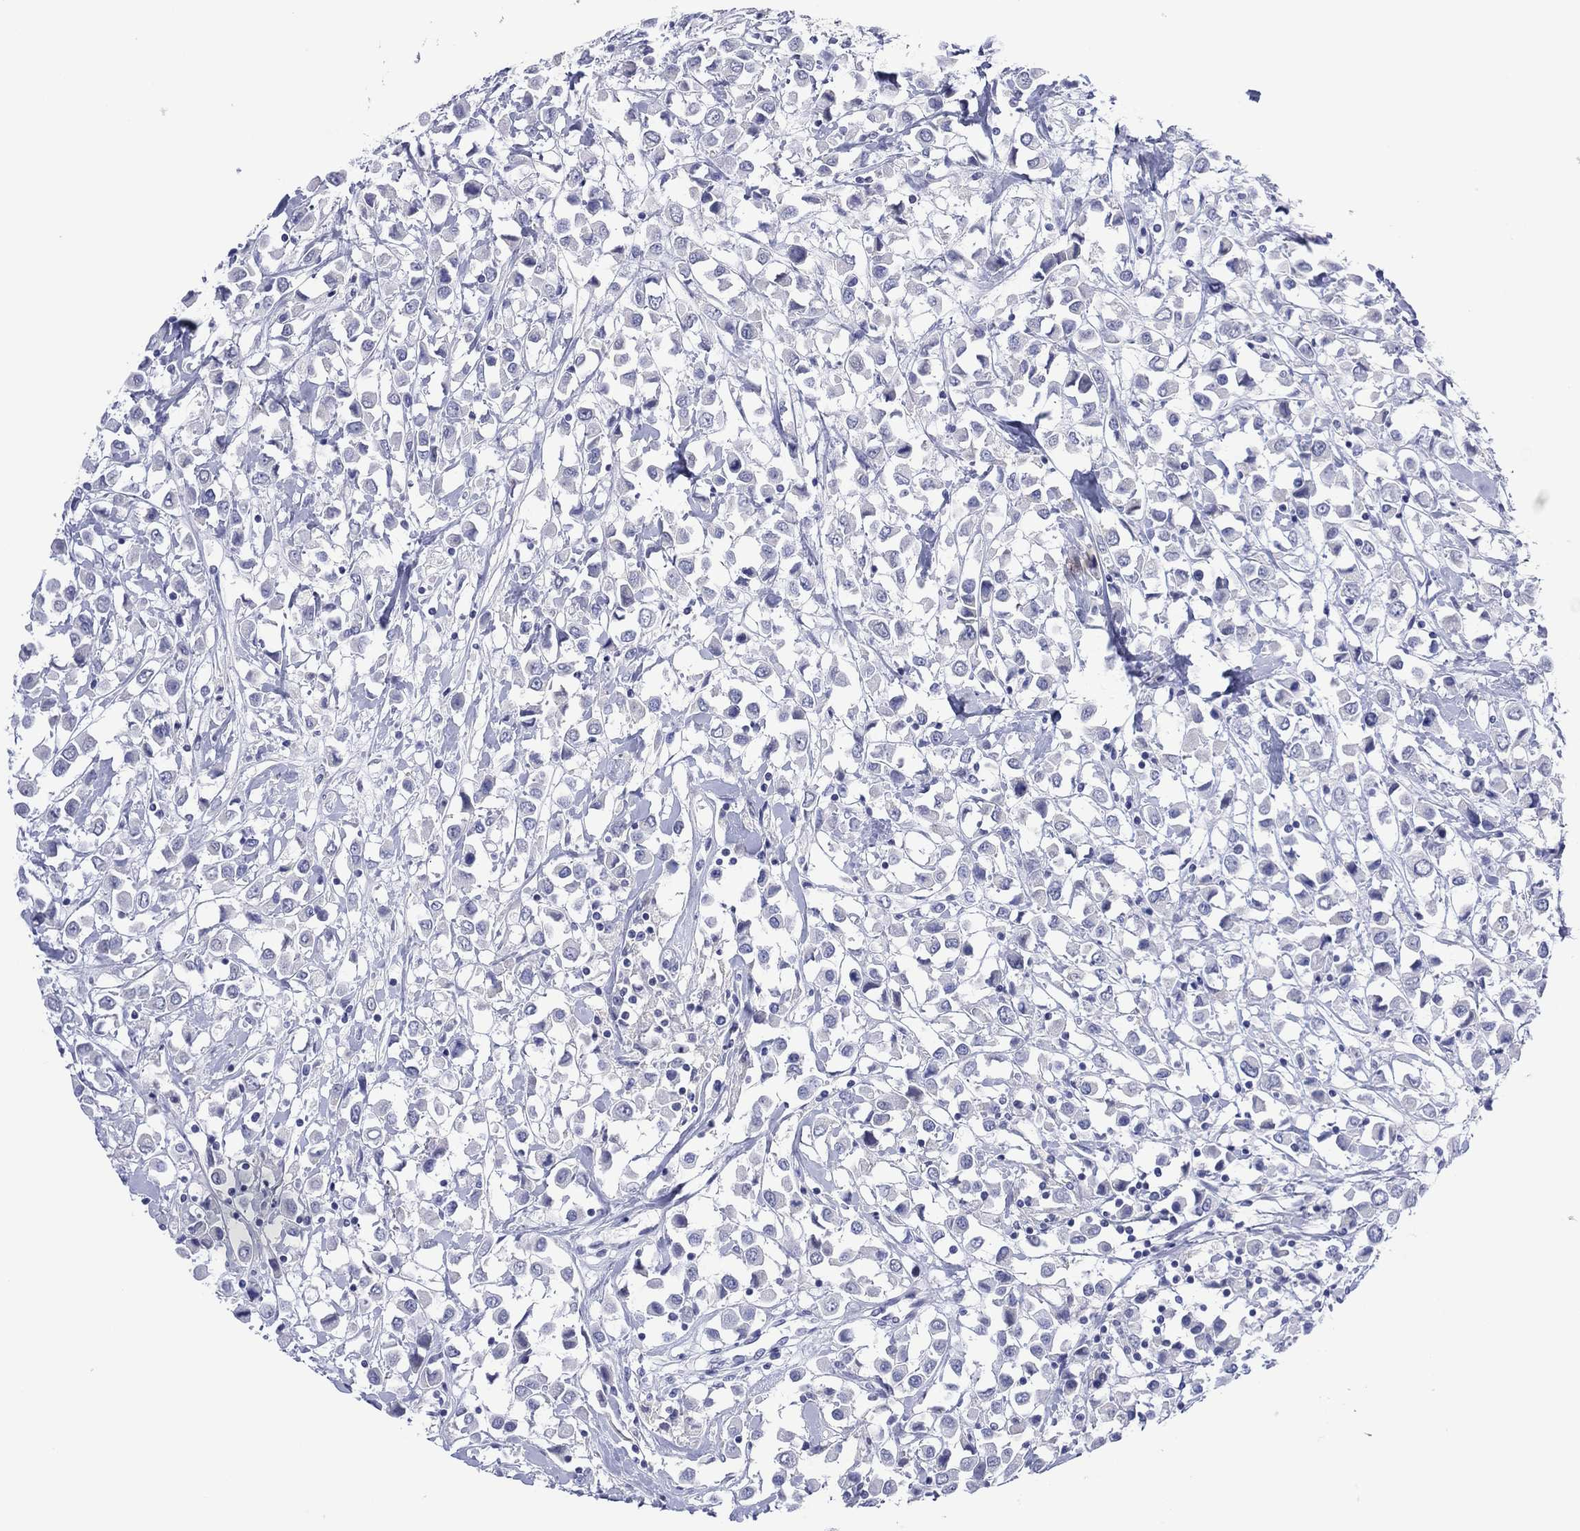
{"staining": {"intensity": "negative", "quantity": "none", "location": "none"}, "tissue": "breast cancer", "cell_type": "Tumor cells", "image_type": "cancer", "snomed": [{"axis": "morphology", "description": "Duct carcinoma"}, {"axis": "topography", "description": "Breast"}], "caption": "A high-resolution micrograph shows IHC staining of intraductal carcinoma (breast), which displays no significant positivity in tumor cells.", "gene": "UTF1", "patient": {"sex": "female", "age": 61}}